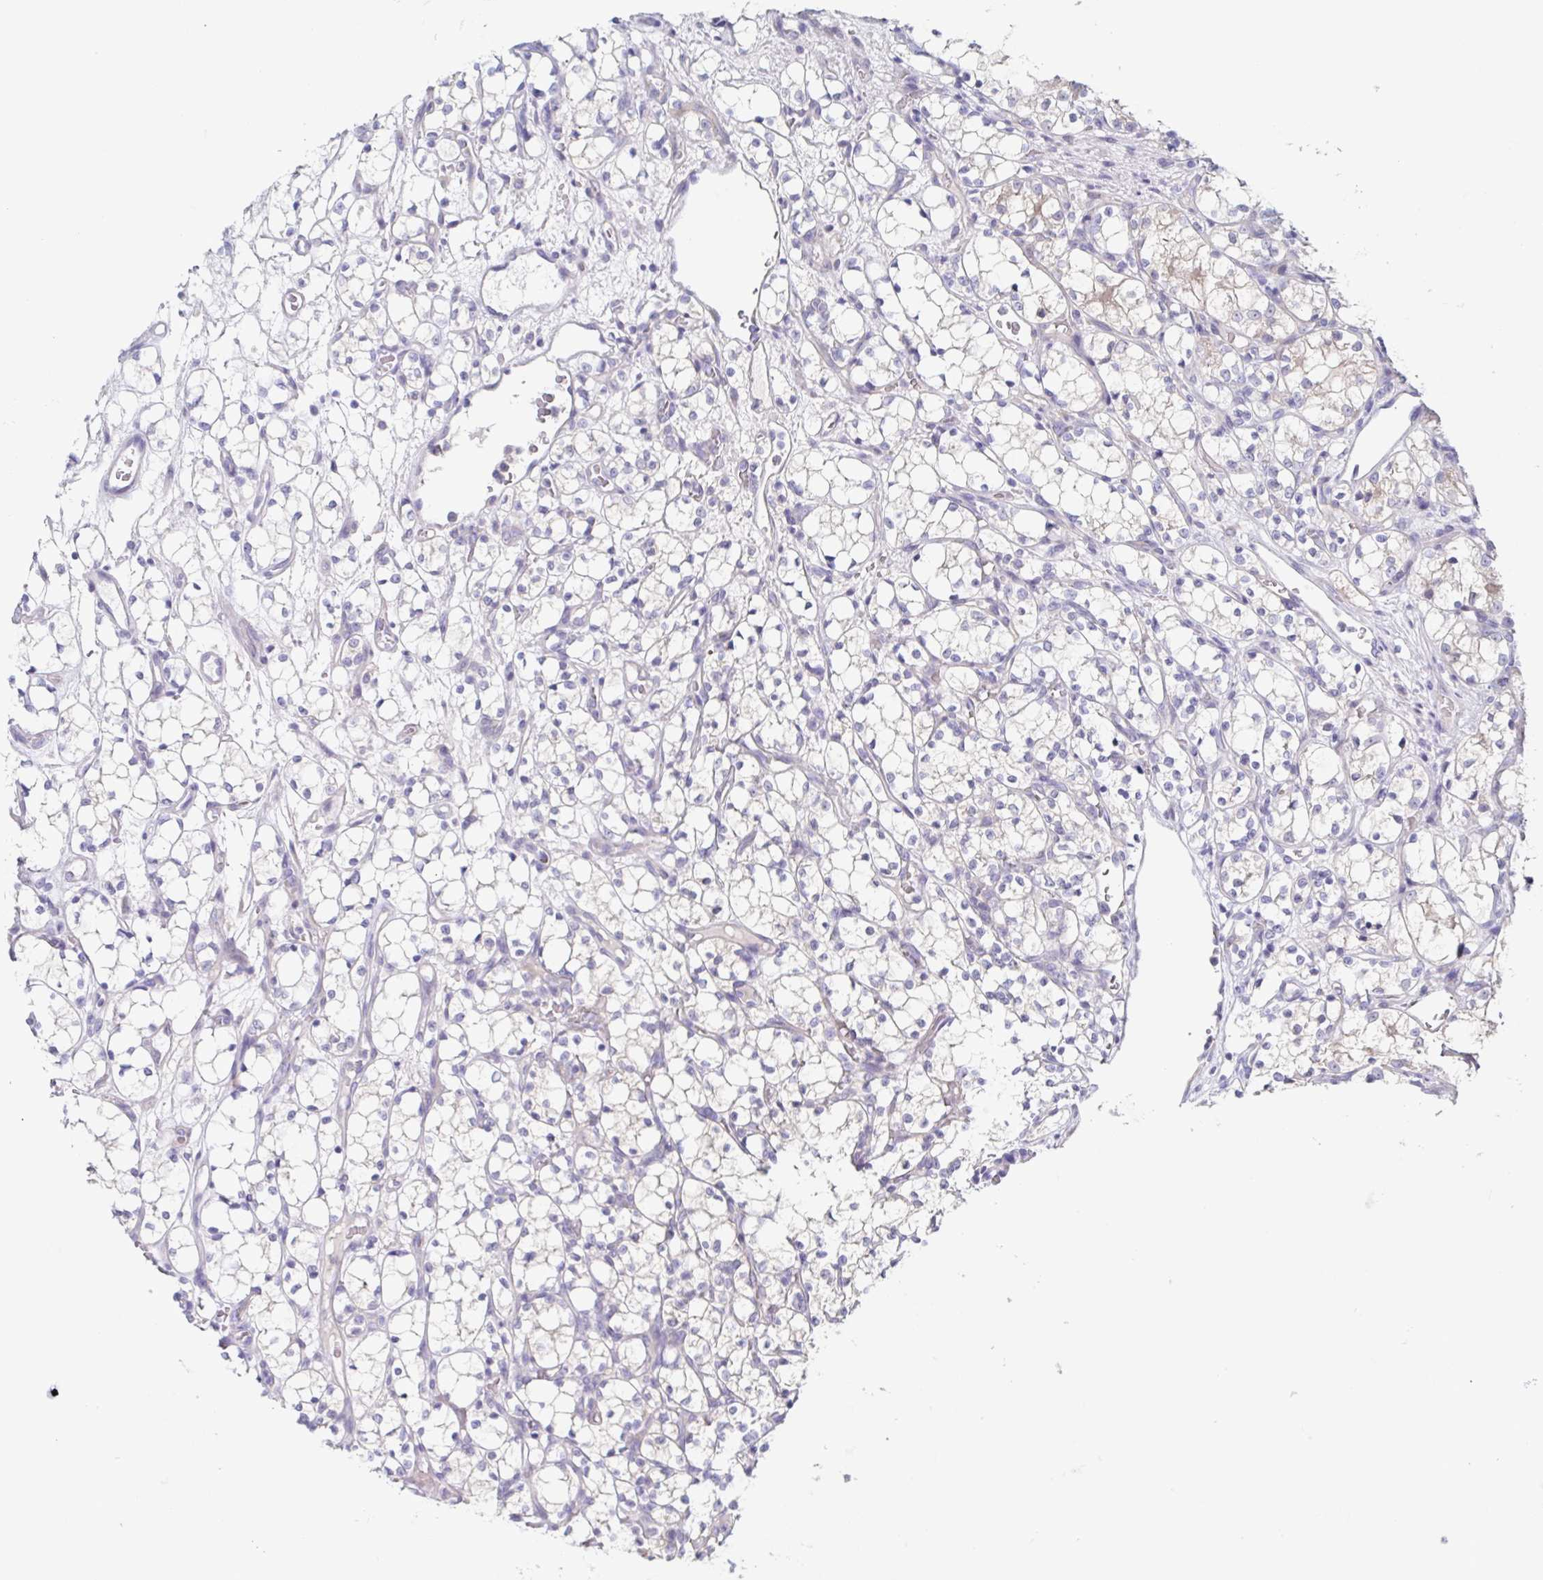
{"staining": {"intensity": "negative", "quantity": "none", "location": "none"}, "tissue": "renal cancer", "cell_type": "Tumor cells", "image_type": "cancer", "snomed": [{"axis": "morphology", "description": "Adenocarcinoma, NOS"}, {"axis": "topography", "description": "Kidney"}], "caption": "This micrograph is of renal cancer (adenocarcinoma) stained with IHC to label a protein in brown with the nuclei are counter-stained blue. There is no positivity in tumor cells. Brightfield microscopy of immunohistochemistry (IHC) stained with DAB (brown) and hematoxylin (blue), captured at high magnification.", "gene": "HTR2A", "patient": {"sex": "female", "age": 69}}